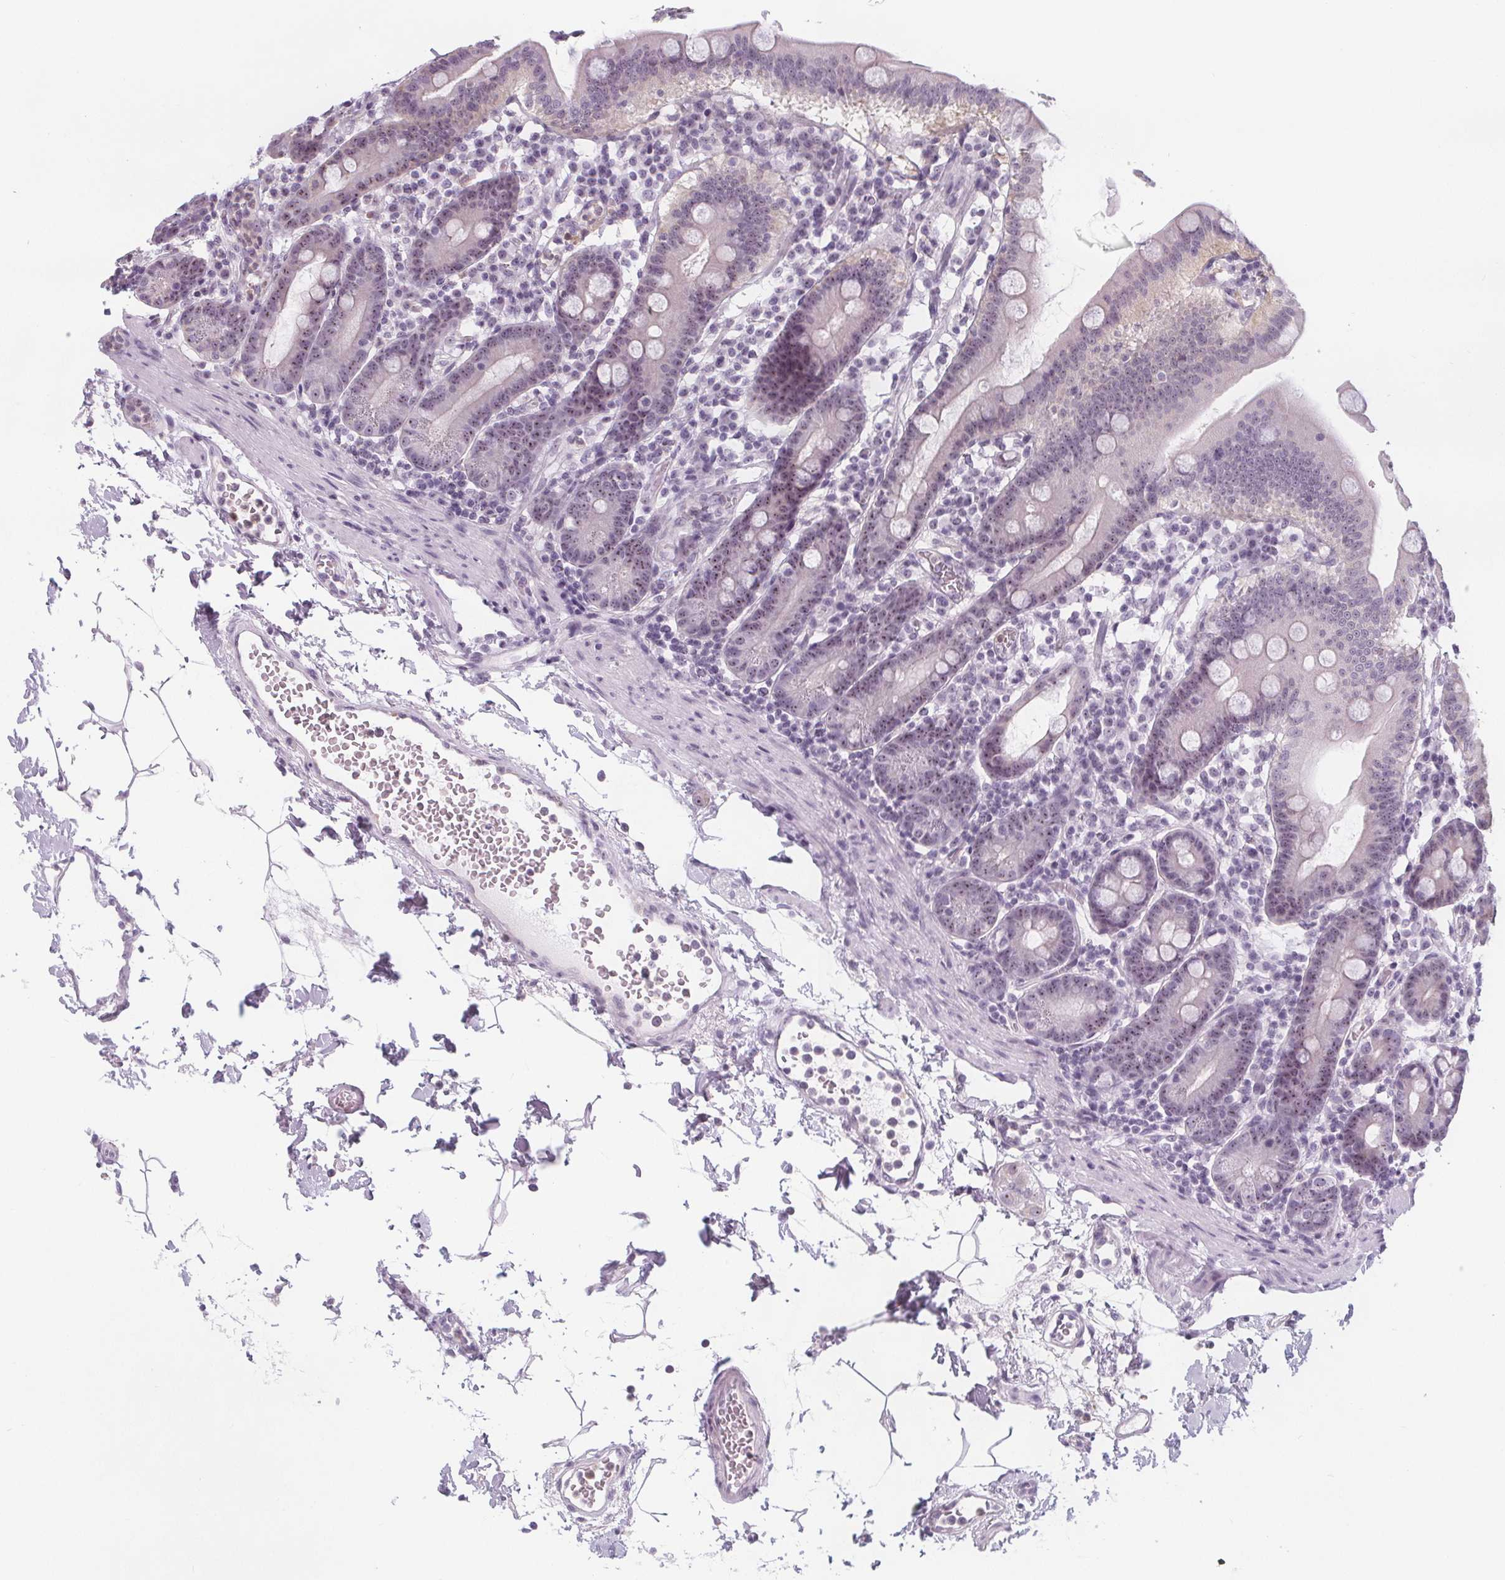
{"staining": {"intensity": "weak", "quantity": "<25%", "location": "nuclear"}, "tissue": "duodenum", "cell_type": "Glandular cells", "image_type": "normal", "snomed": [{"axis": "morphology", "description": "Normal tissue, NOS"}, {"axis": "topography", "description": "Pancreas"}, {"axis": "topography", "description": "Duodenum"}], "caption": "Duodenum was stained to show a protein in brown. There is no significant expression in glandular cells. (DAB immunohistochemistry (IHC) with hematoxylin counter stain).", "gene": "NOLC1", "patient": {"sex": "male", "age": 59}}